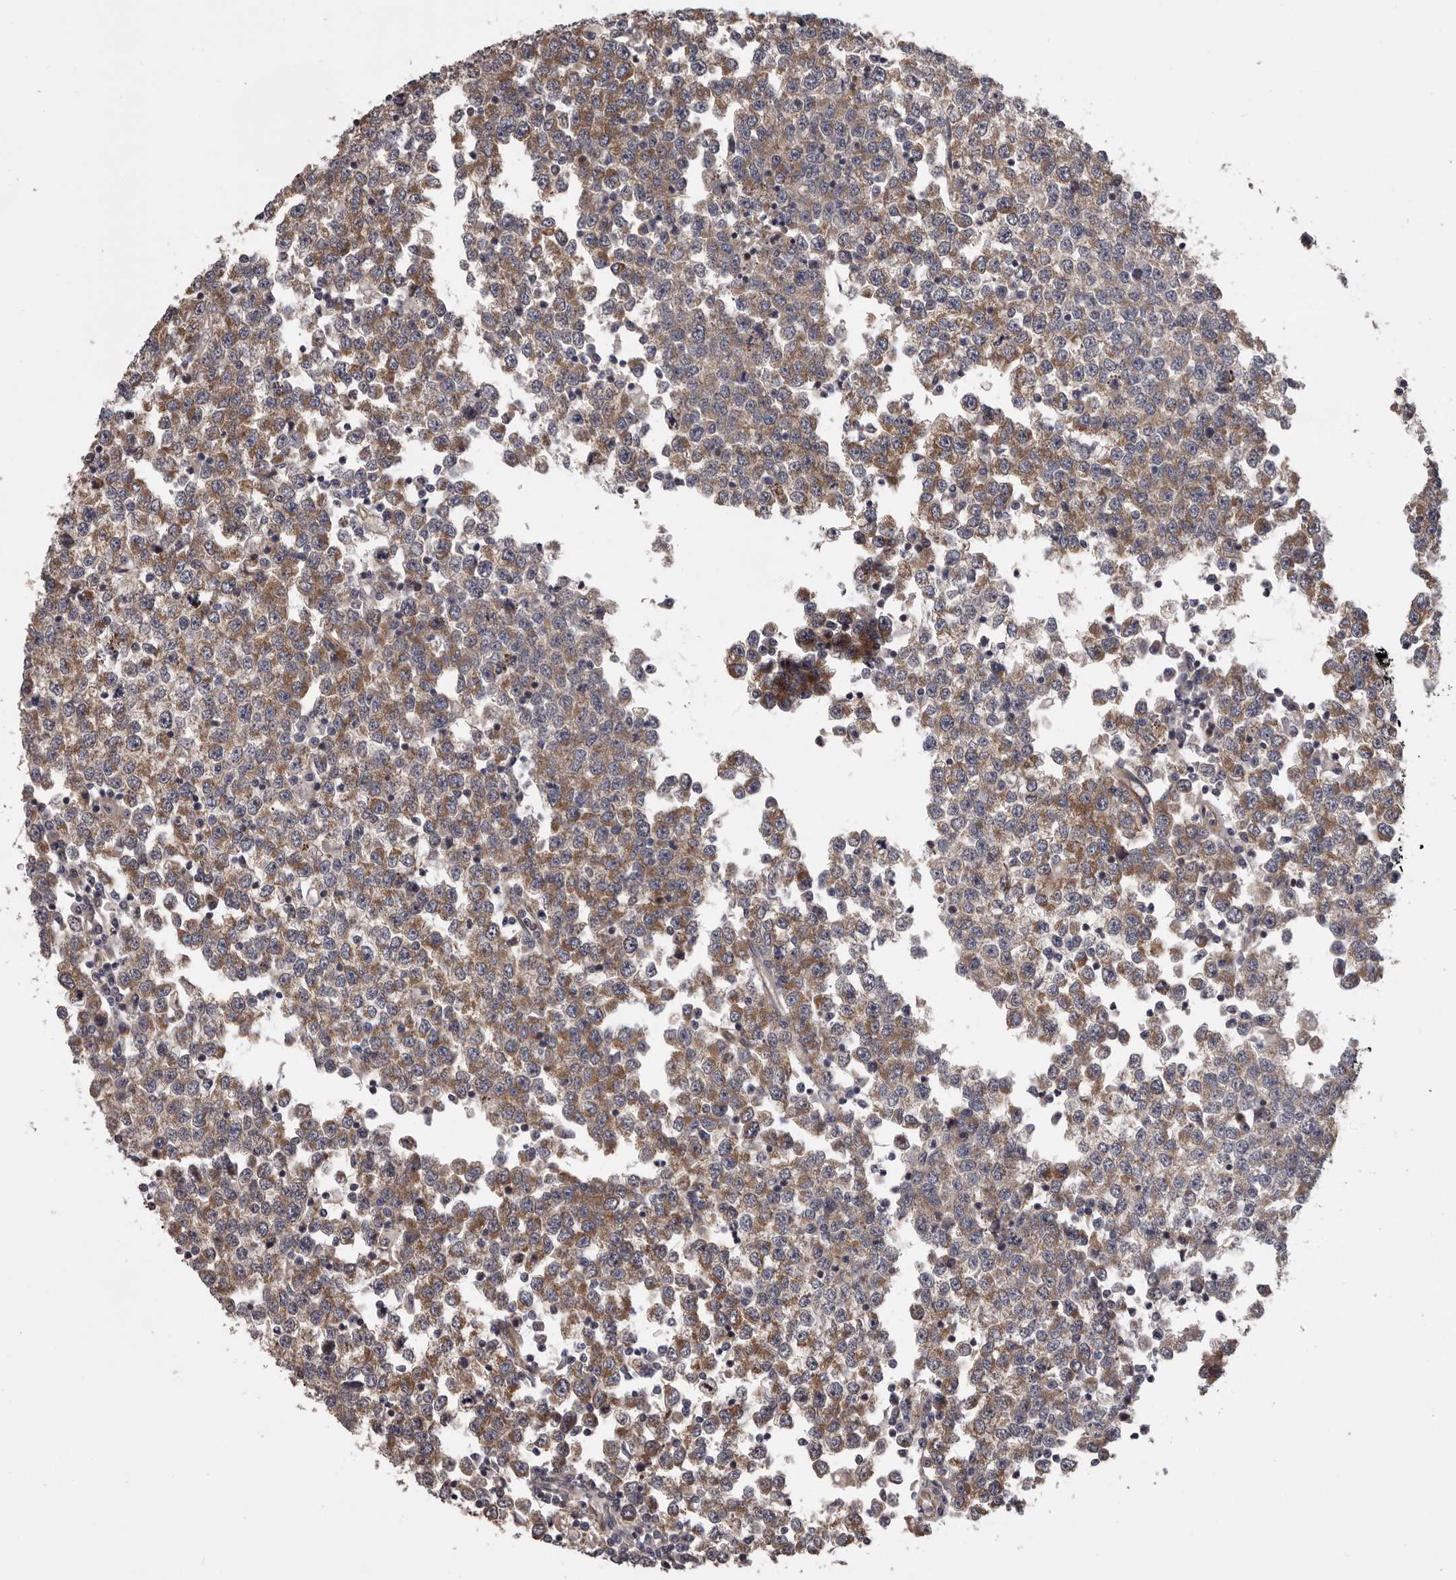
{"staining": {"intensity": "moderate", "quantity": ">75%", "location": "cytoplasmic/membranous"}, "tissue": "testis cancer", "cell_type": "Tumor cells", "image_type": "cancer", "snomed": [{"axis": "morphology", "description": "Seminoma, NOS"}, {"axis": "topography", "description": "Testis"}], "caption": "Protein analysis of testis seminoma tissue displays moderate cytoplasmic/membranous staining in approximately >75% of tumor cells.", "gene": "VPS37A", "patient": {"sex": "male", "age": 65}}